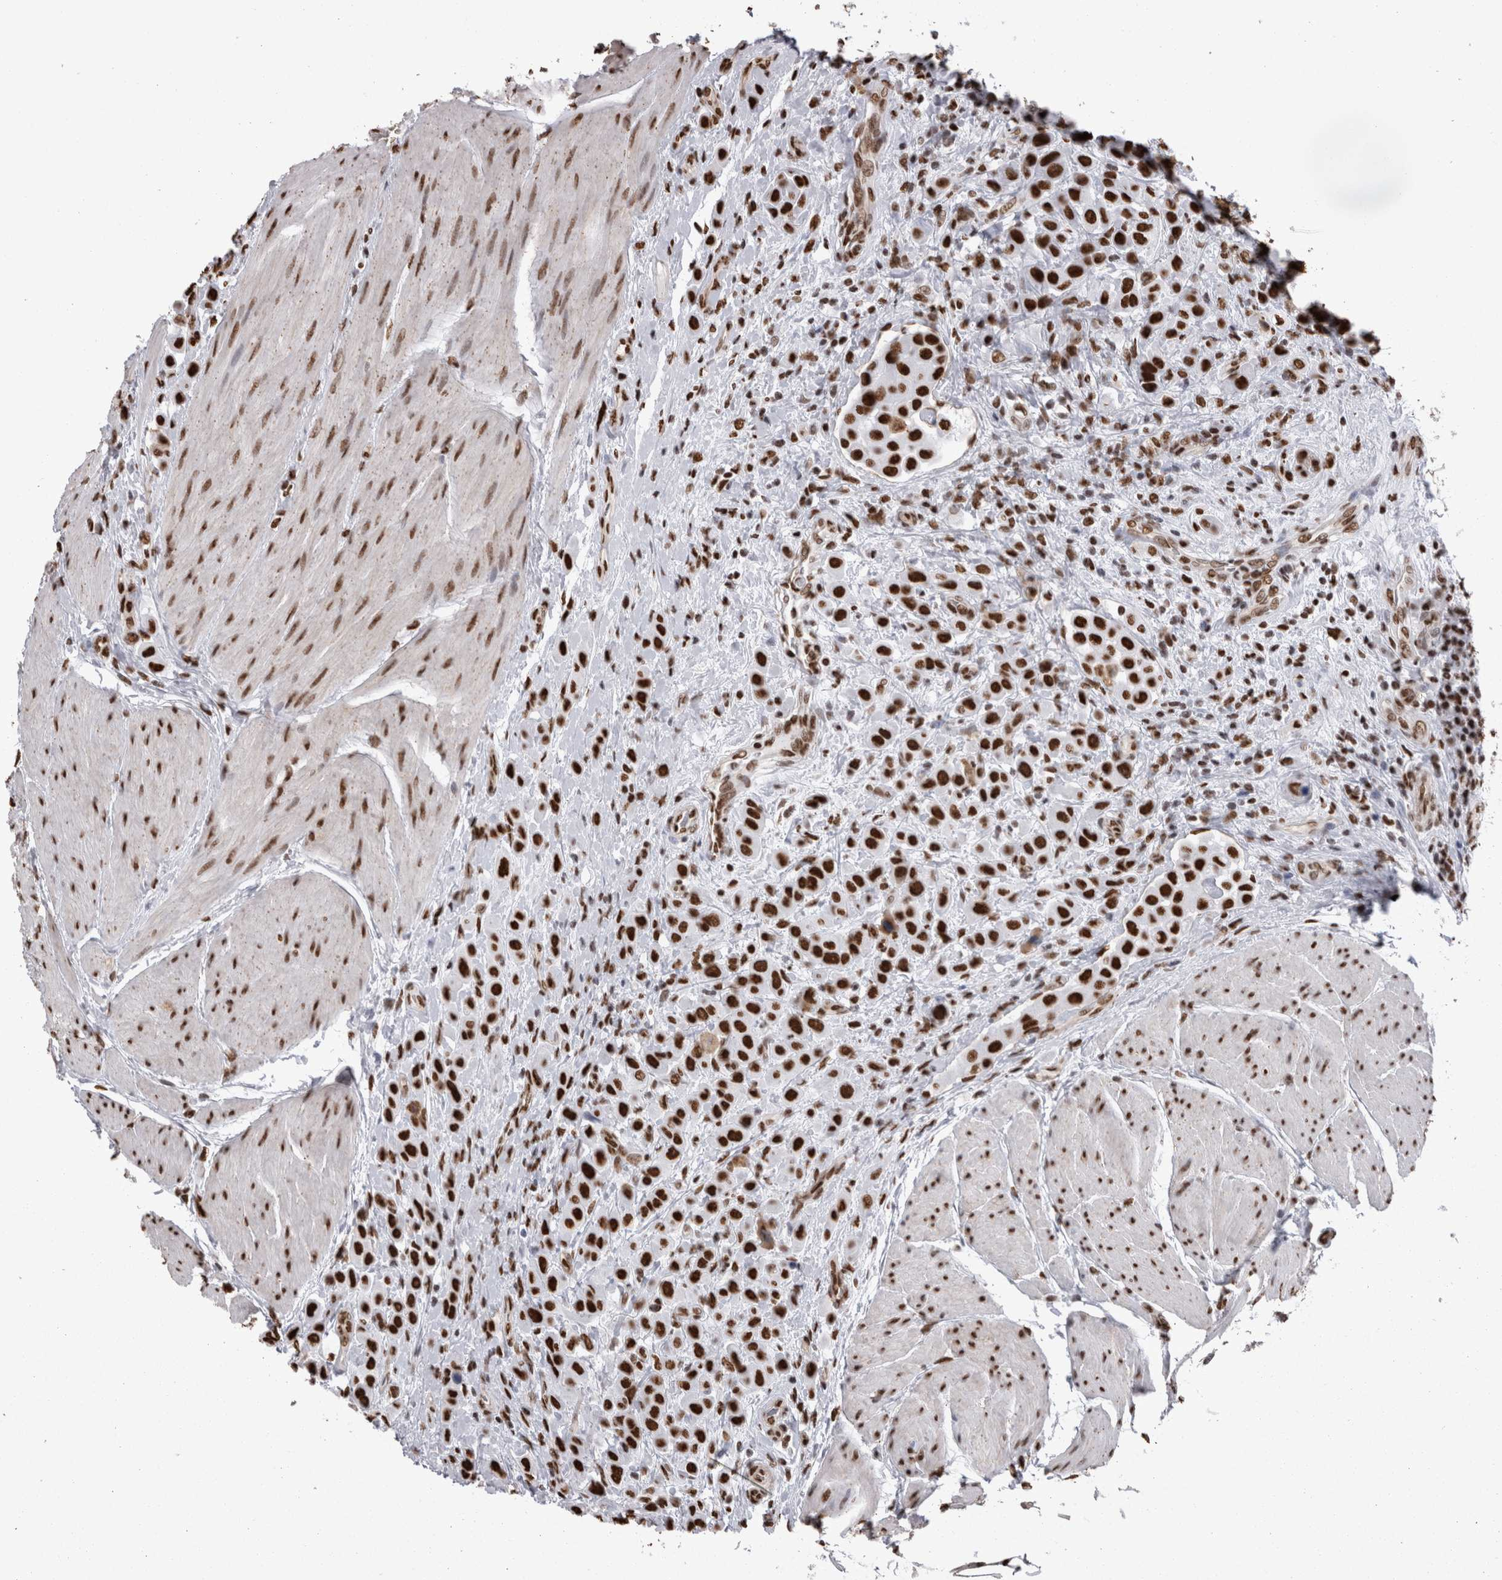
{"staining": {"intensity": "strong", "quantity": ">75%", "location": "nuclear"}, "tissue": "urothelial cancer", "cell_type": "Tumor cells", "image_type": "cancer", "snomed": [{"axis": "morphology", "description": "Urothelial carcinoma, High grade"}, {"axis": "topography", "description": "Urinary bladder"}], "caption": "Urothelial cancer tissue demonstrates strong nuclear positivity in about >75% of tumor cells, visualized by immunohistochemistry. Using DAB (3,3'-diaminobenzidine) (brown) and hematoxylin (blue) stains, captured at high magnification using brightfield microscopy.", "gene": "HNRNPM", "patient": {"sex": "male", "age": 50}}